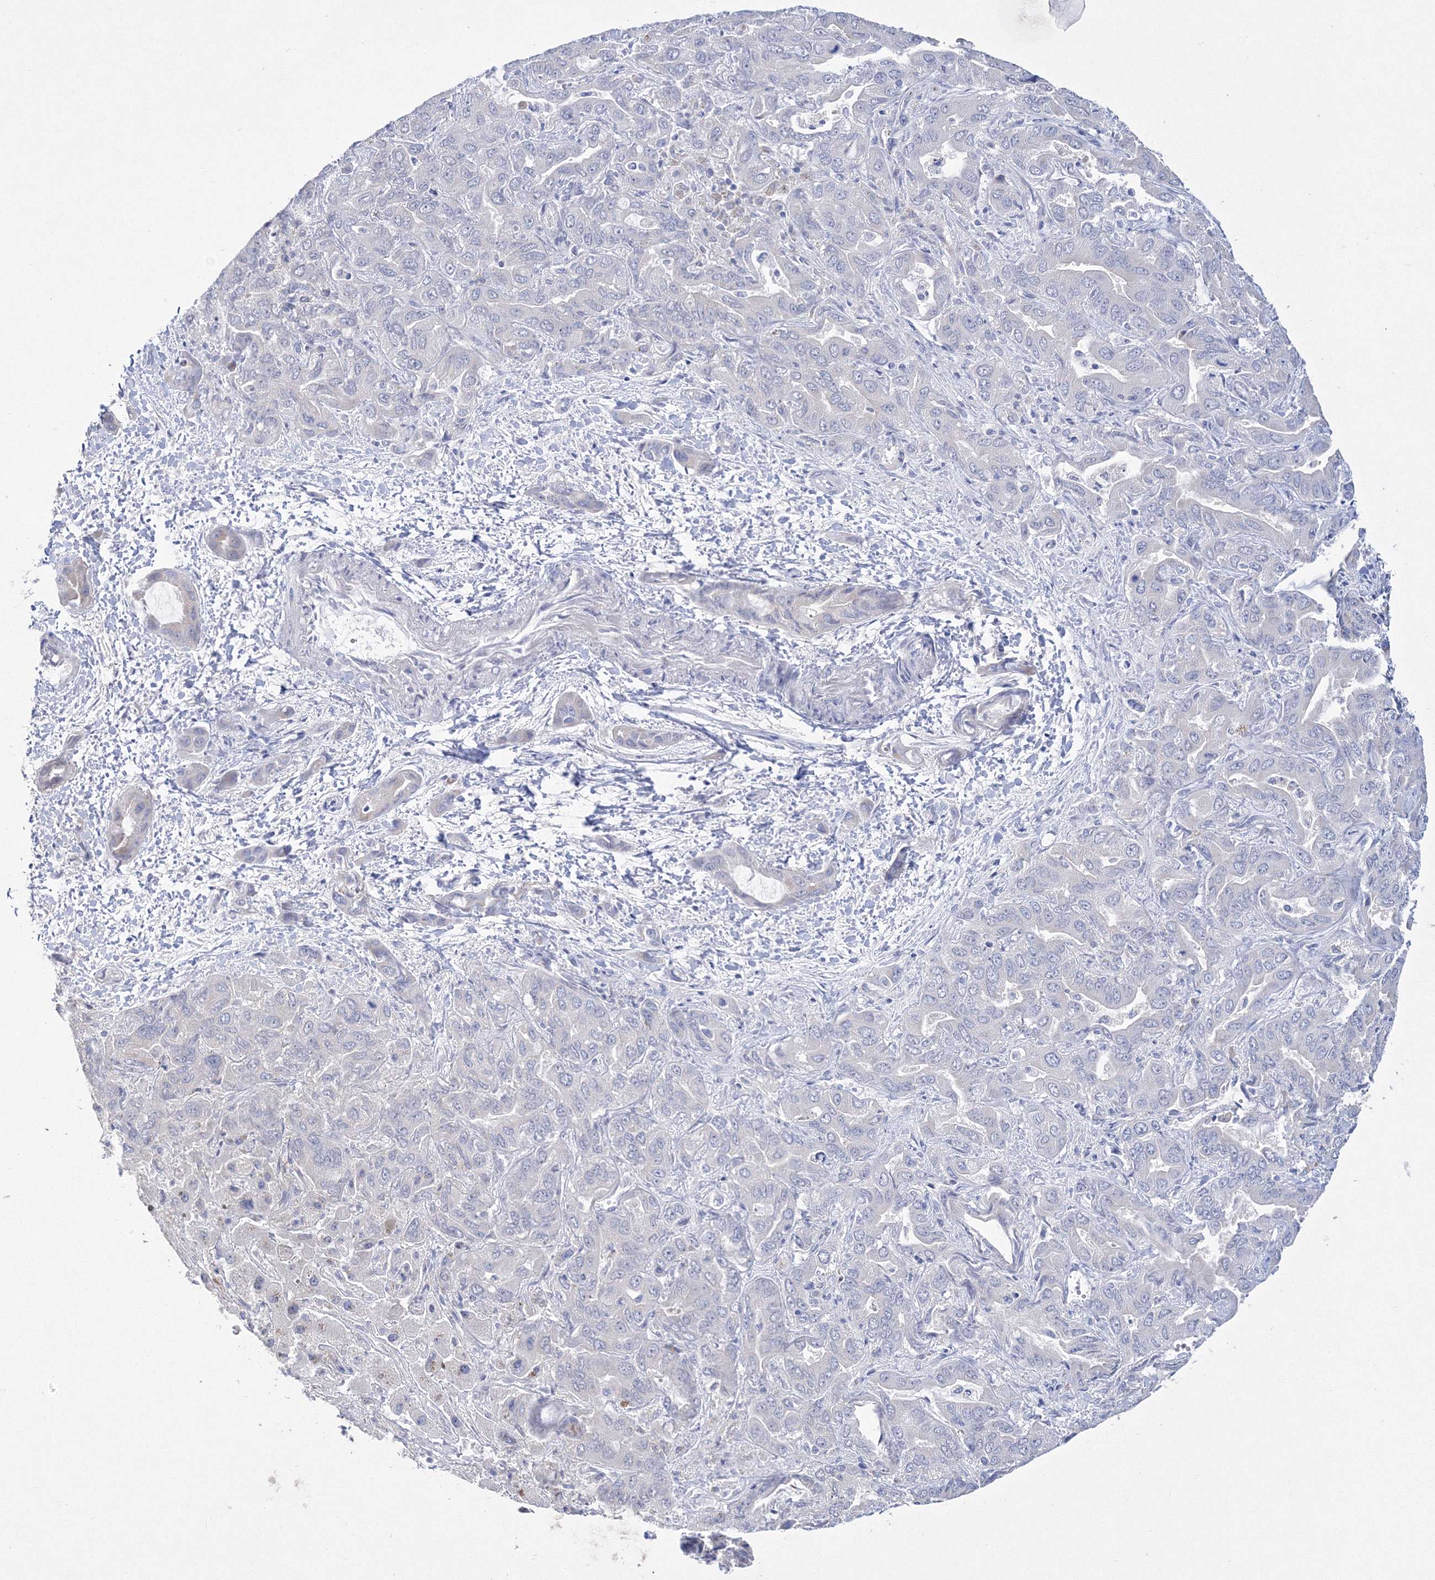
{"staining": {"intensity": "negative", "quantity": "none", "location": "none"}, "tissue": "liver cancer", "cell_type": "Tumor cells", "image_type": "cancer", "snomed": [{"axis": "morphology", "description": "Cholangiocarcinoma"}, {"axis": "topography", "description": "Liver"}], "caption": "Immunohistochemical staining of human liver cancer (cholangiocarcinoma) shows no significant positivity in tumor cells.", "gene": "GRSF1", "patient": {"sex": "female", "age": 52}}